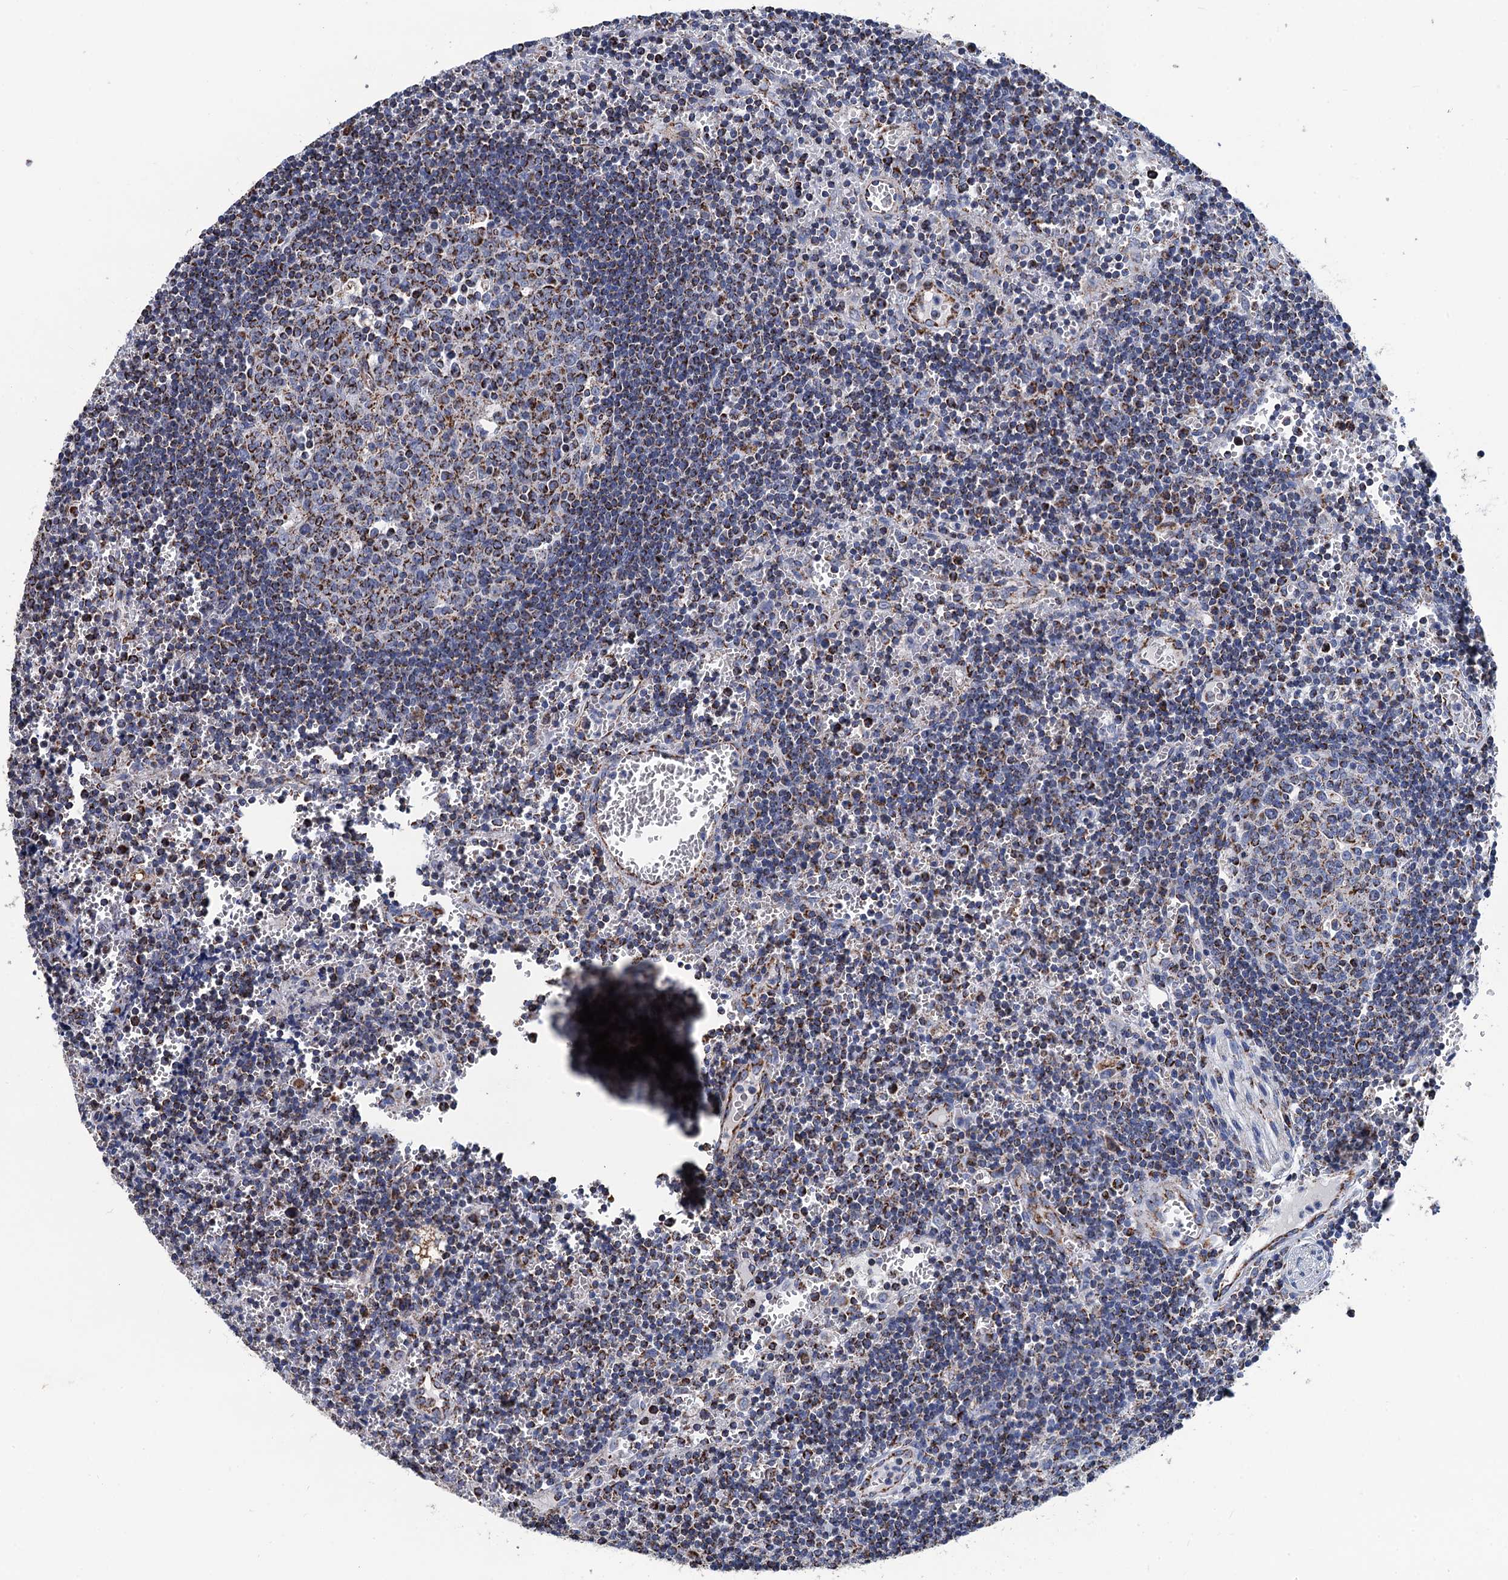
{"staining": {"intensity": "strong", "quantity": ">75%", "location": "cytoplasmic/membranous"}, "tissue": "lymph node", "cell_type": "Germinal center cells", "image_type": "normal", "snomed": [{"axis": "morphology", "description": "Normal tissue, NOS"}, {"axis": "topography", "description": "Lymph node"}], "caption": "IHC photomicrograph of benign lymph node: human lymph node stained using IHC exhibits high levels of strong protein expression localized specifically in the cytoplasmic/membranous of germinal center cells, appearing as a cytoplasmic/membranous brown color.", "gene": "IVD", "patient": {"sex": "female", "age": 73}}